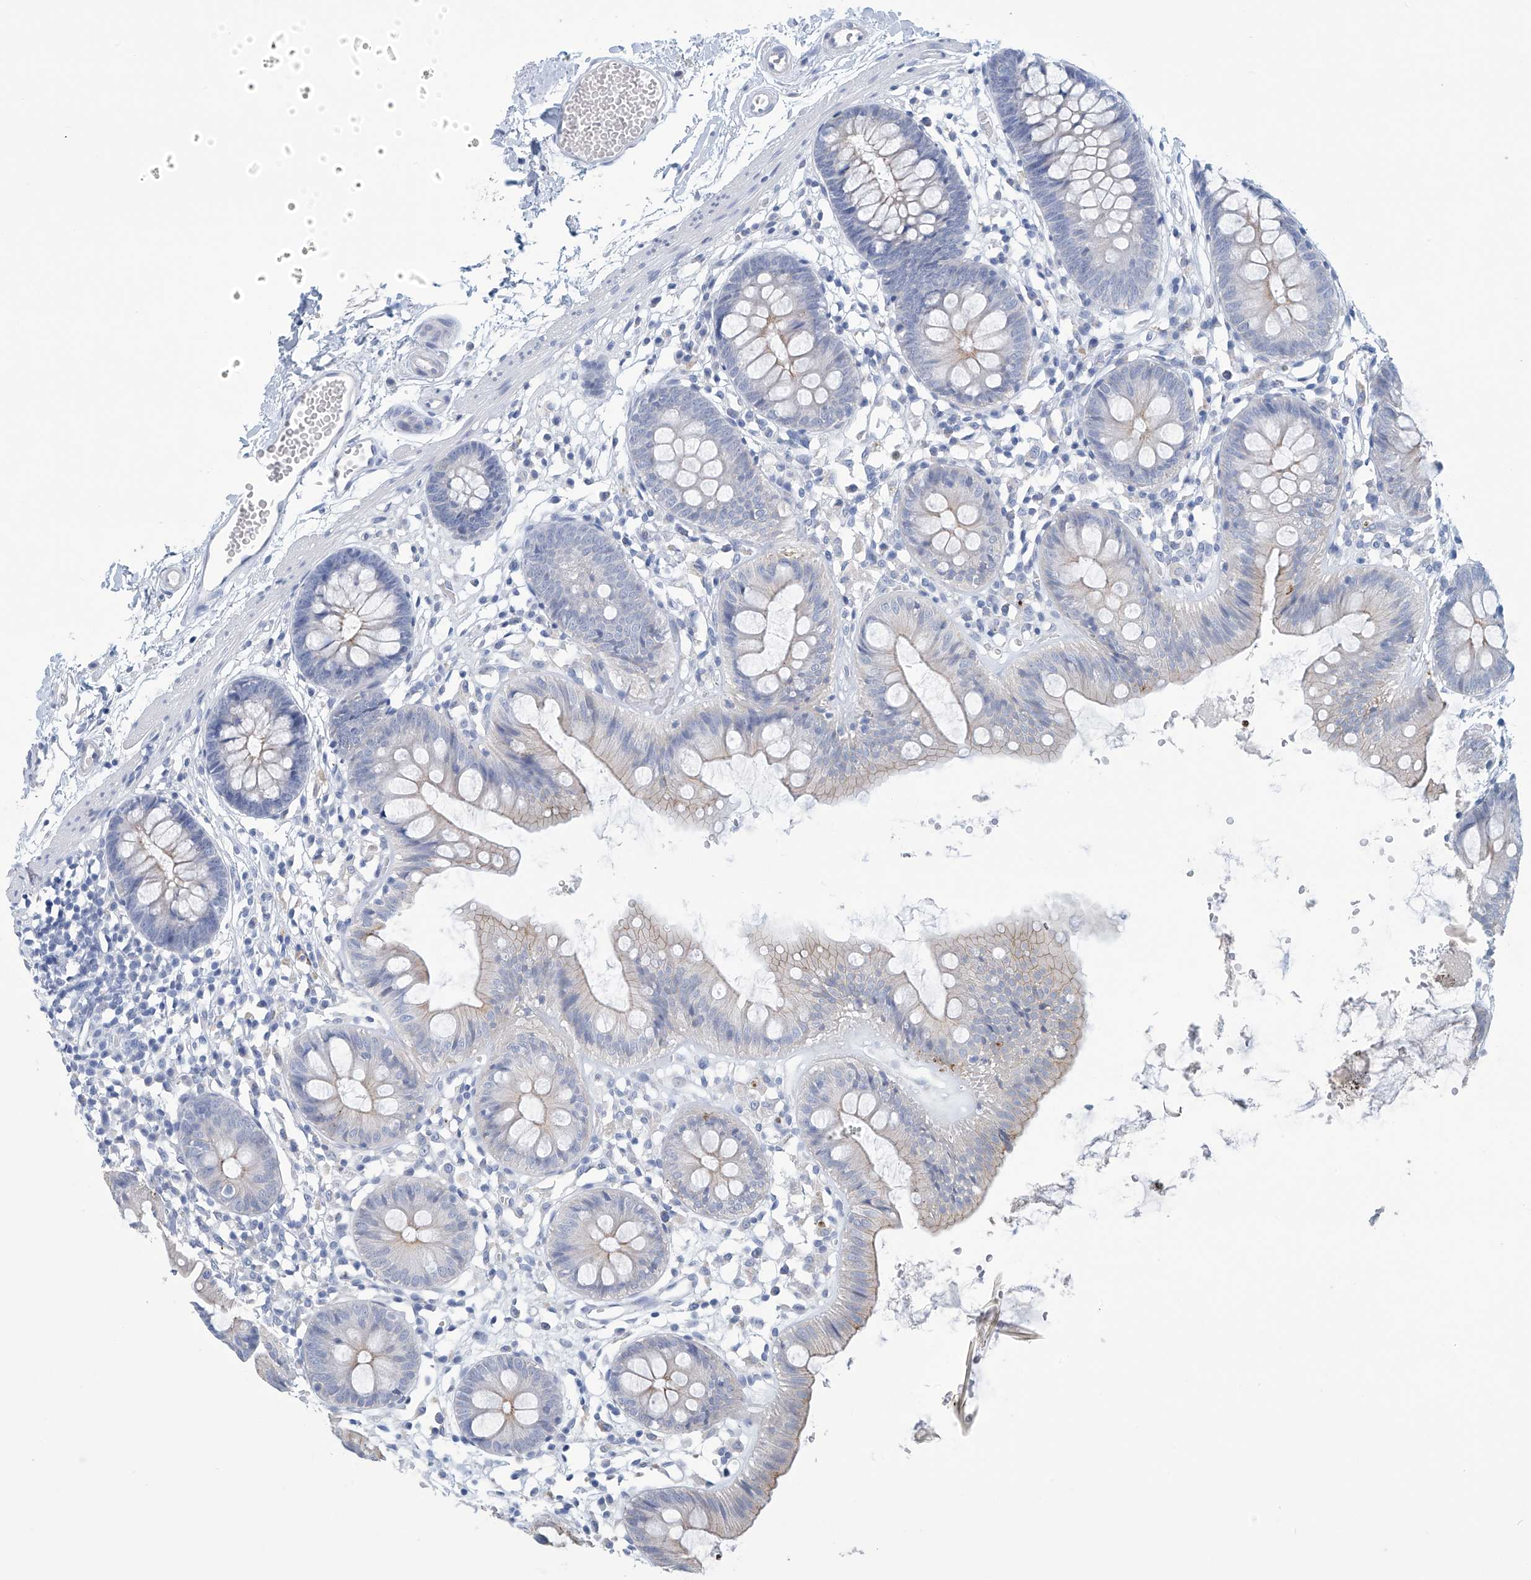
{"staining": {"intensity": "negative", "quantity": "none", "location": "none"}, "tissue": "colon", "cell_type": "Endothelial cells", "image_type": "normal", "snomed": [{"axis": "morphology", "description": "Normal tissue, NOS"}, {"axis": "topography", "description": "Colon"}], "caption": "Immunohistochemistry (IHC) micrograph of unremarkable colon: human colon stained with DAB (3,3'-diaminobenzidine) demonstrates no significant protein expression in endothelial cells. (IHC, brightfield microscopy, high magnification).", "gene": "DSP", "patient": {"sex": "male", "age": 56}}